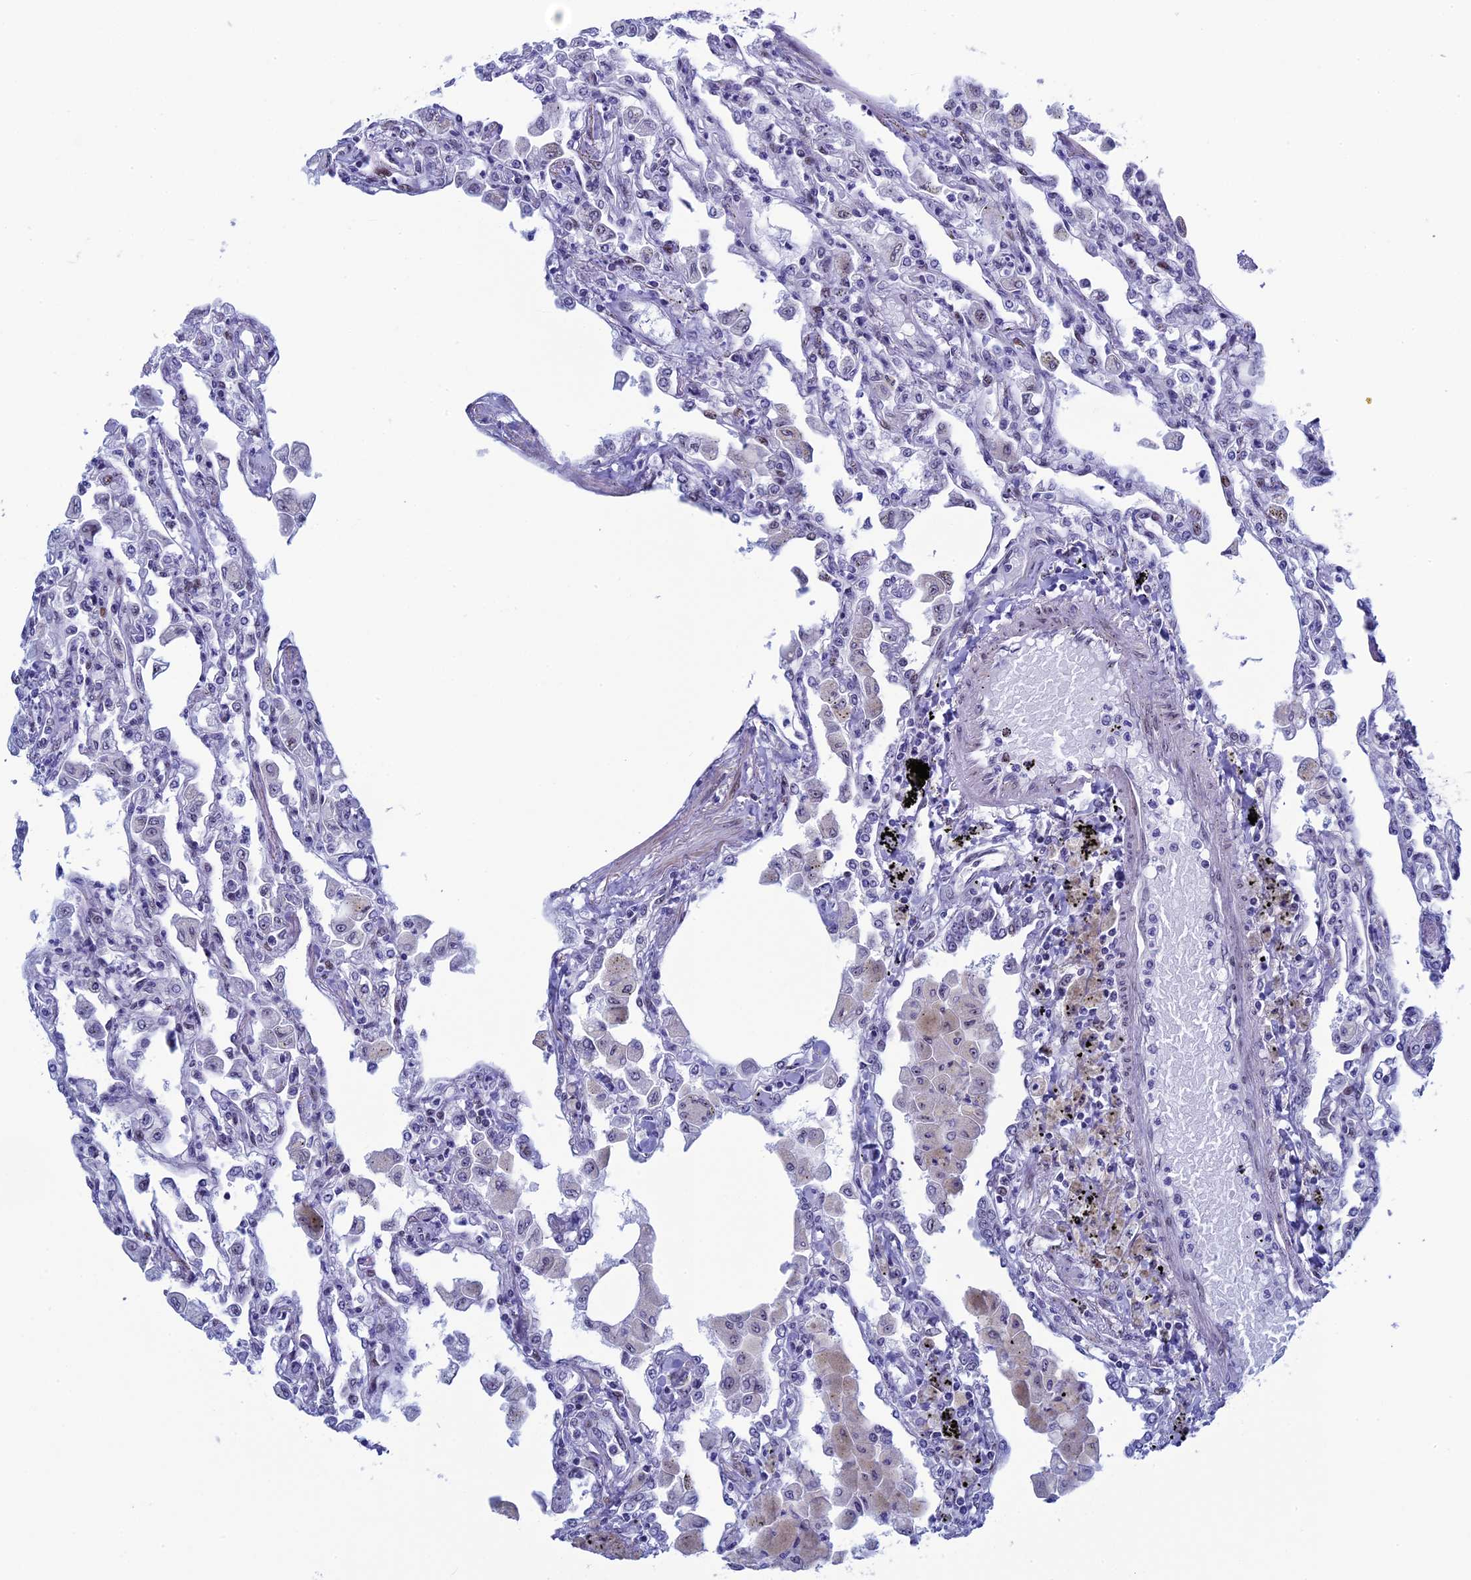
{"staining": {"intensity": "moderate", "quantity": "<25%", "location": "nuclear"}, "tissue": "lung", "cell_type": "Alveolar cells", "image_type": "normal", "snomed": [{"axis": "morphology", "description": "Normal tissue, NOS"}, {"axis": "topography", "description": "Bronchus"}, {"axis": "topography", "description": "Lung"}], "caption": "Immunohistochemical staining of unremarkable human lung exhibits <25% levels of moderate nuclear protein staining in approximately <25% of alveolar cells.", "gene": "CCDC86", "patient": {"sex": "female", "age": 49}}